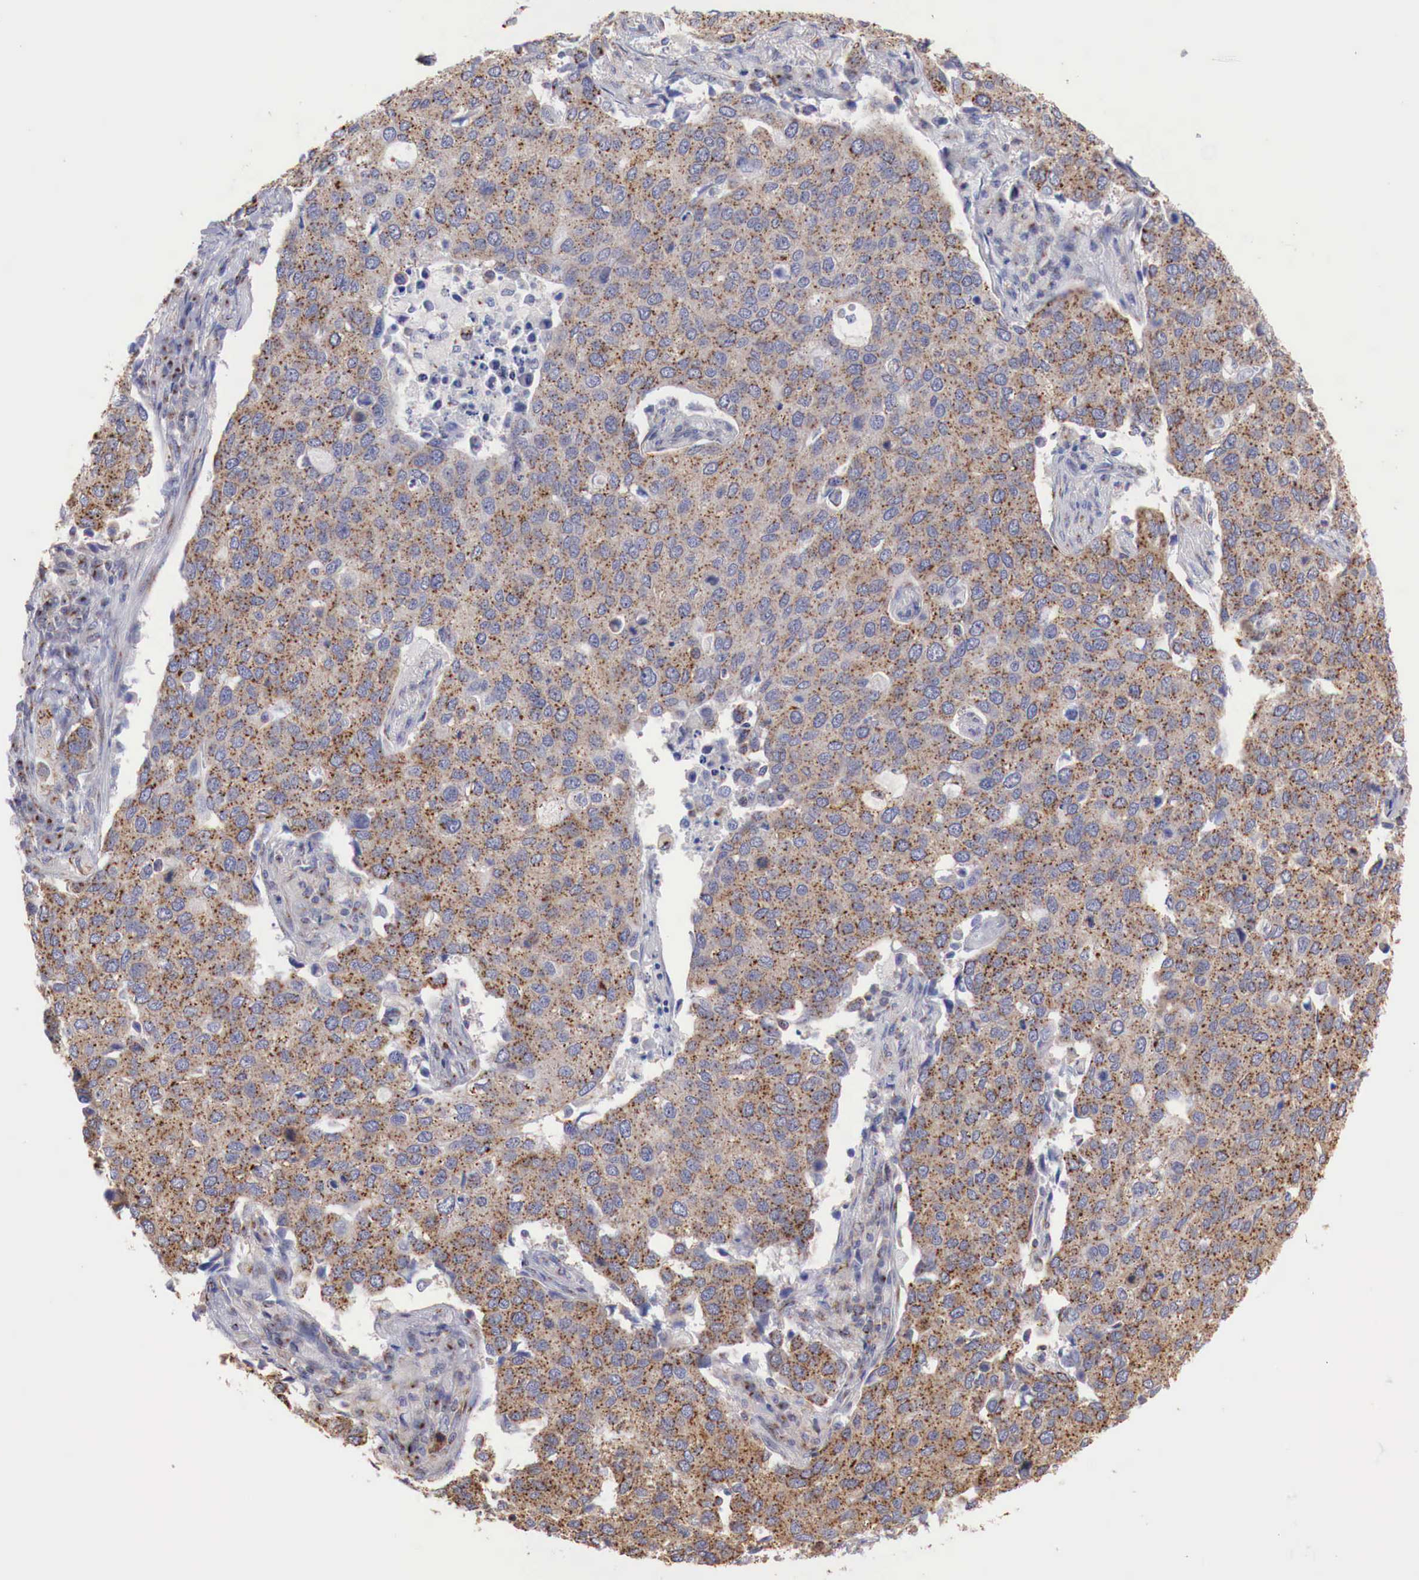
{"staining": {"intensity": "moderate", "quantity": ">75%", "location": "cytoplasmic/membranous"}, "tissue": "cervical cancer", "cell_type": "Tumor cells", "image_type": "cancer", "snomed": [{"axis": "morphology", "description": "Squamous cell carcinoma, NOS"}, {"axis": "topography", "description": "Cervix"}], "caption": "Human cervical squamous cell carcinoma stained with a brown dye exhibits moderate cytoplasmic/membranous positive staining in about >75% of tumor cells.", "gene": "SYAP1", "patient": {"sex": "female", "age": 54}}